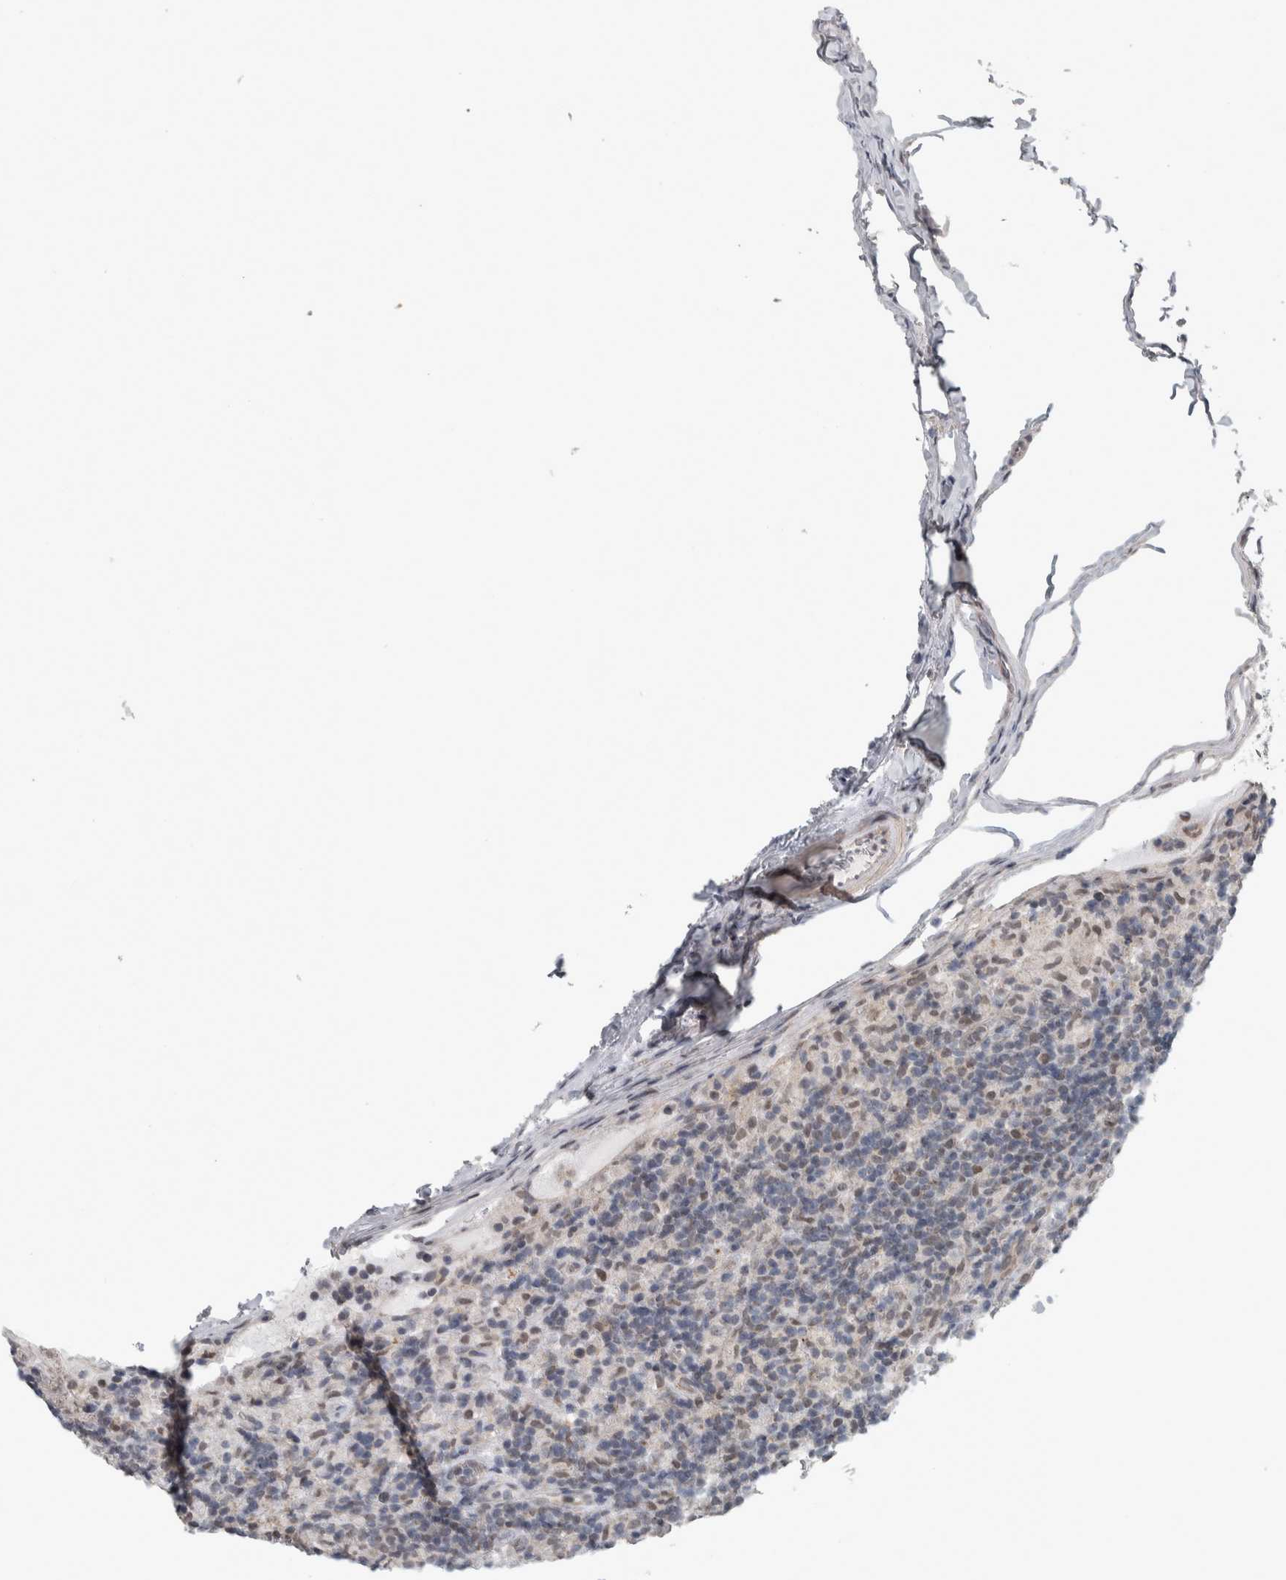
{"staining": {"intensity": "negative", "quantity": "none", "location": "none"}, "tissue": "lymphoma", "cell_type": "Tumor cells", "image_type": "cancer", "snomed": [{"axis": "morphology", "description": "Hodgkin's disease, NOS"}, {"axis": "topography", "description": "Lymph node"}], "caption": "Immunohistochemistry image of neoplastic tissue: Hodgkin's disease stained with DAB (3,3'-diaminobenzidine) demonstrates no significant protein expression in tumor cells.", "gene": "CWC27", "patient": {"sex": "male", "age": 70}}